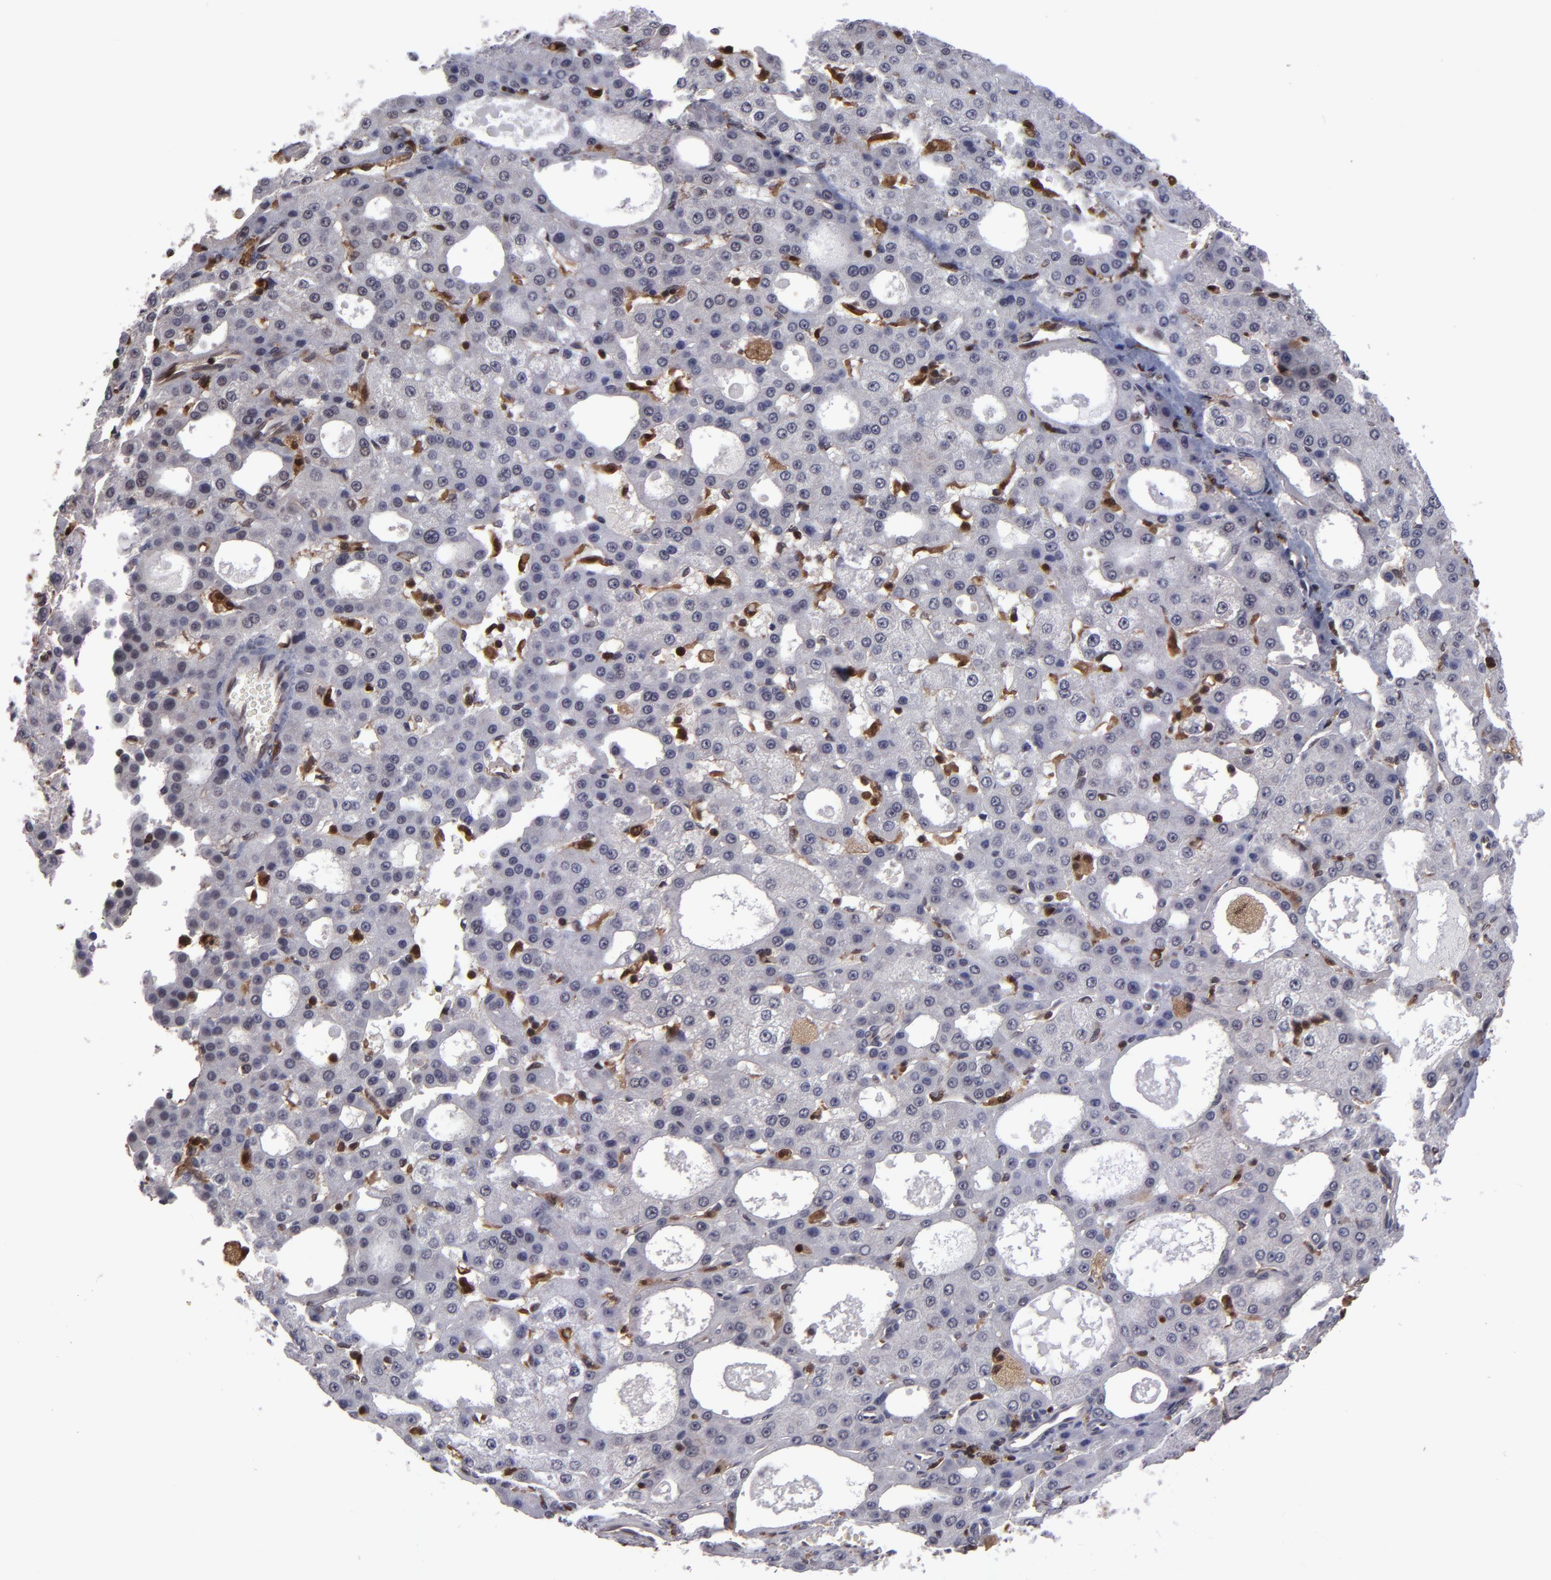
{"staining": {"intensity": "negative", "quantity": "none", "location": "none"}, "tissue": "liver cancer", "cell_type": "Tumor cells", "image_type": "cancer", "snomed": [{"axis": "morphology", "description": "Carcinoma, Hepatocellular, NOS"}, {"axis": "topography", "description": "Liver"}], "caption": "A high-resolution image shows immunohistochemistry staining of liver cancer (hepatocellular carcinoma), which reveals no significant expression in tumor cells.", "gene": "GRB2", "patient": {"sex": "male", "age": 47}}